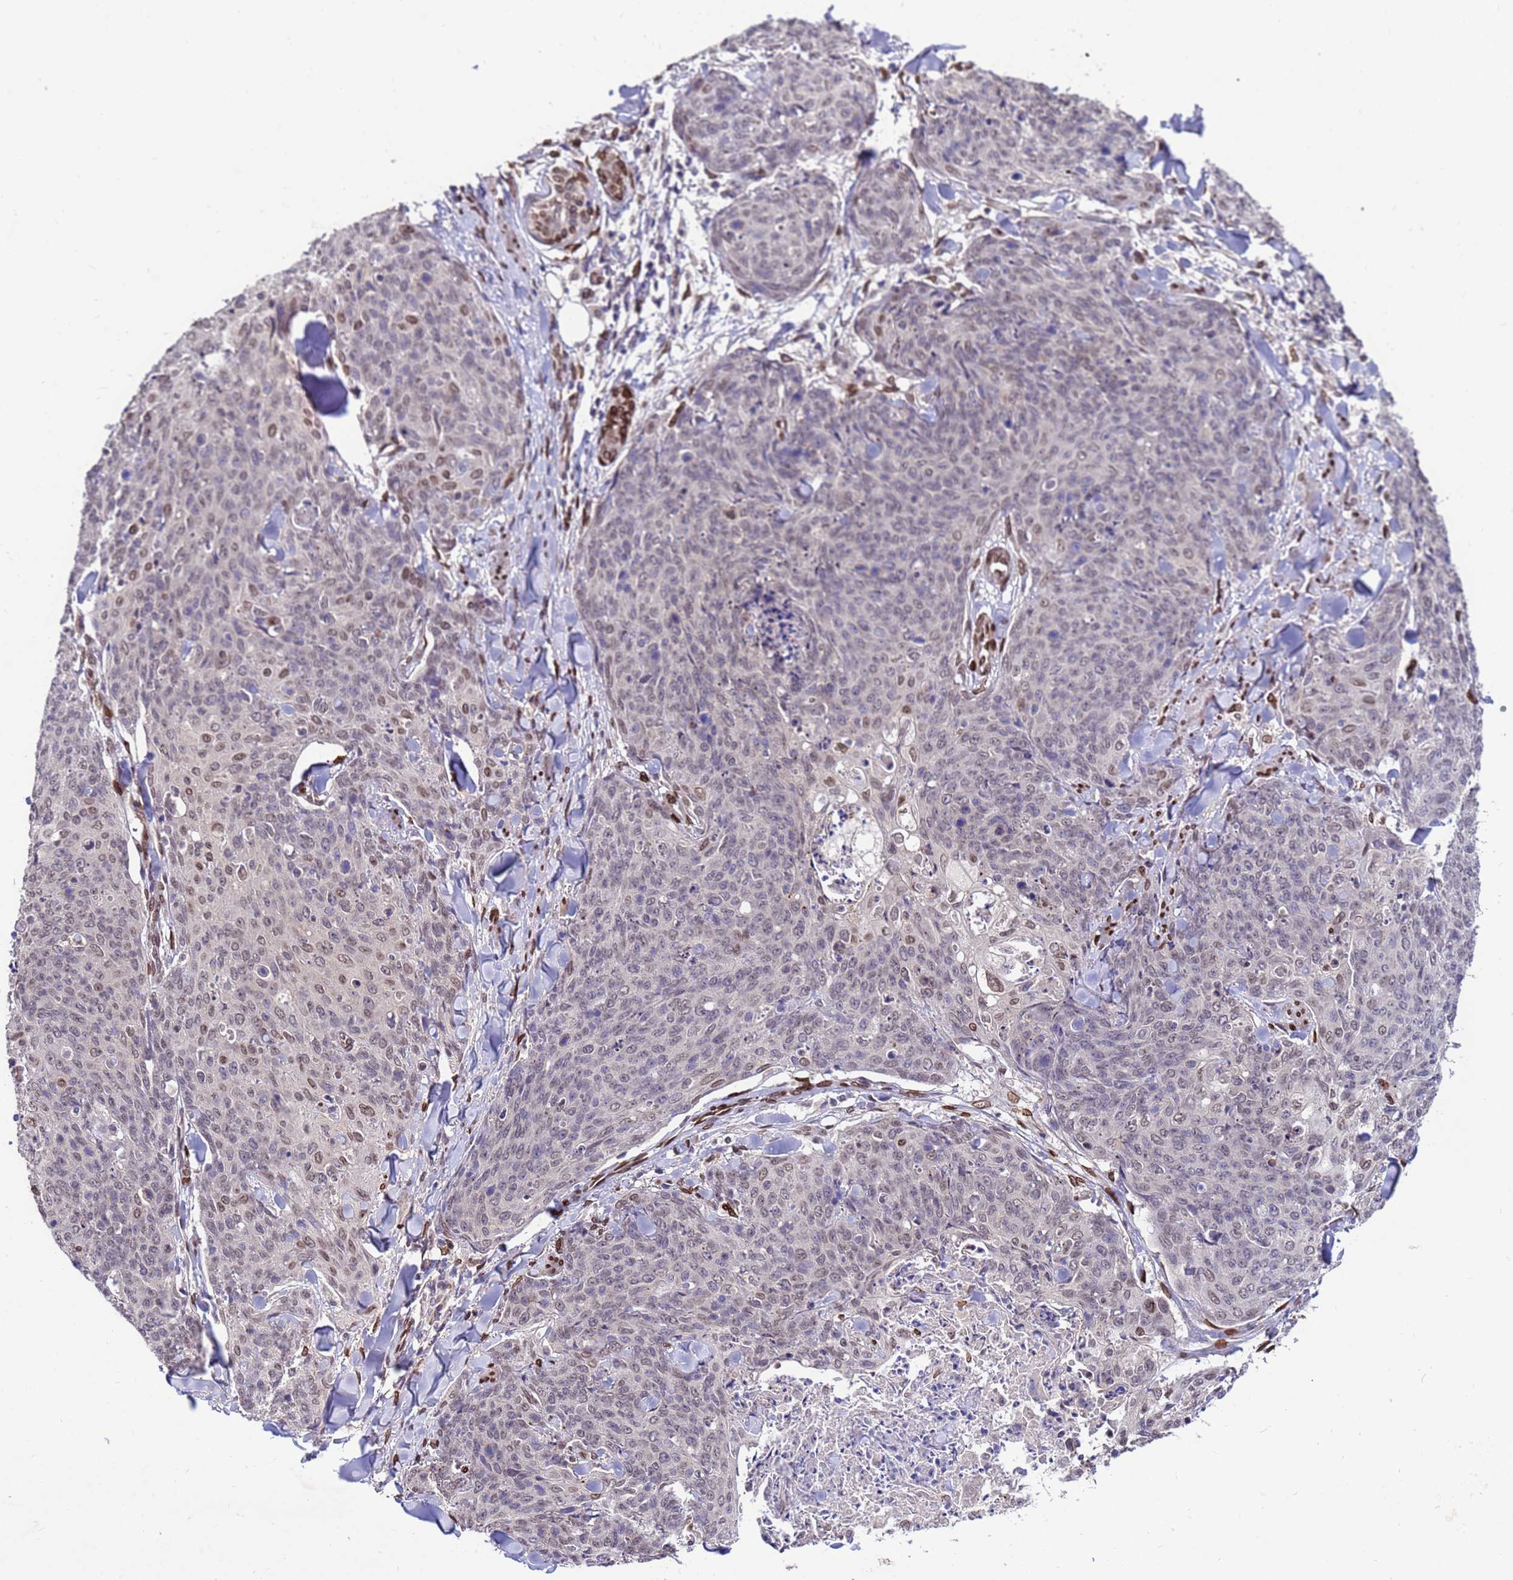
{"staining": {"intensity": "weak", "quantity": "<25%", "location": "cytoplasmic/membranous,nuclear"}, "tissue": "skin cancer", "cell_type": "Tumor cells", "image_type": "cancer", "snomed": [{"axis": "morphology", "description": "Squamous cell carcinoma, NOS"}, {"axis": "topography", "description": "Skin"}, {"axis": "topography", "description": "Vulva"}], "caption": "Skin squamous cell carcinoma was stained to show a protein in brown. There is no significant expression in tumor cells.", "gene": "GPR135", "patient": {"sex": "female", "age": 85}}